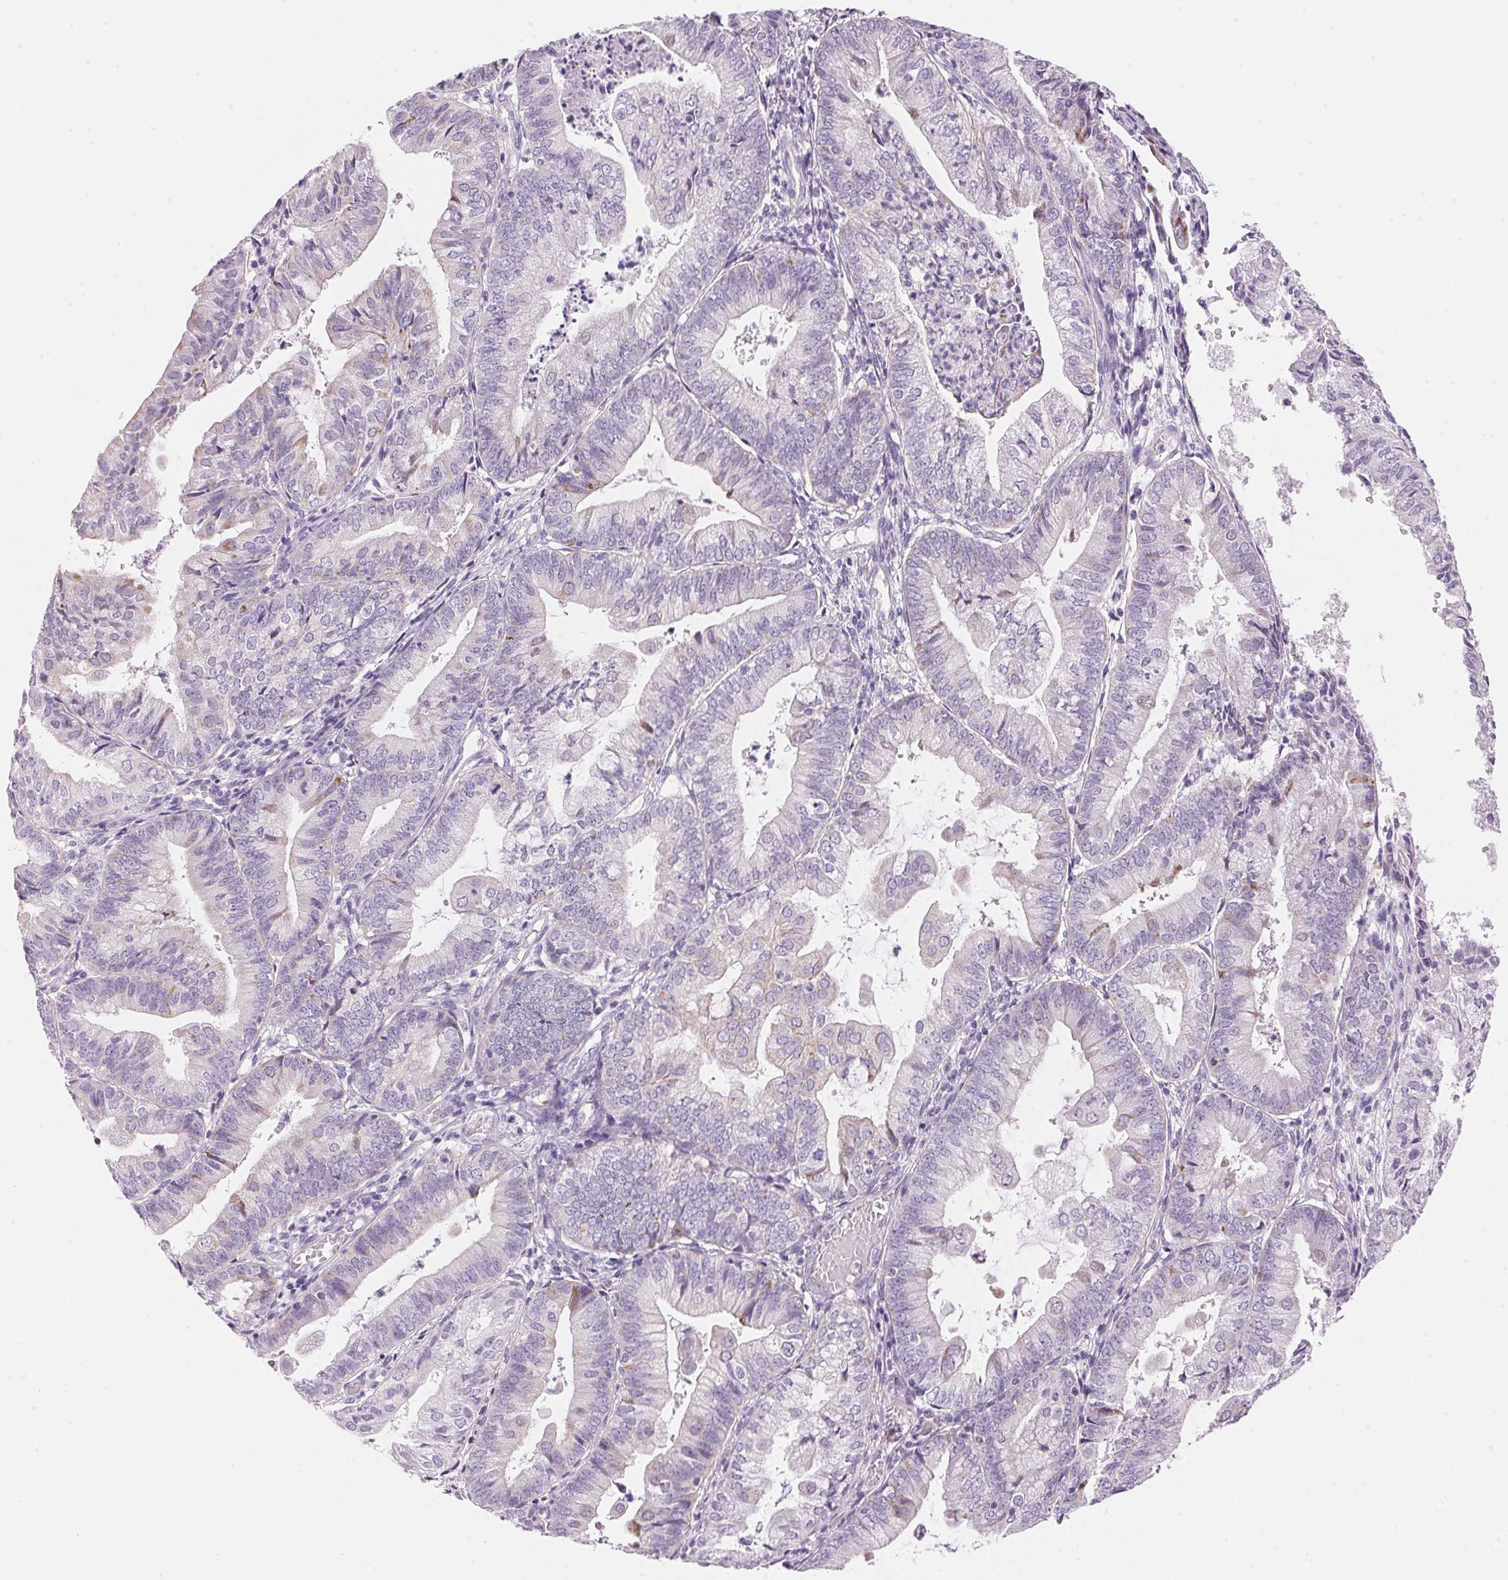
{"staining": {"intensity": "weak", "quantity": "<25%", "location": "cytoplasmic/membranous"}, "tissue": "endometrial cancer", "cell_type": "Tumor cells", "image_type": "cancer", "snomed": [{"axis": "morphology", "description": "Adenocarcinoma, NOS"}, {"axis": "topography", "description": "Endometrium"}], "caption": "High power microscopy image of an IHC photomicrograph of adenocarcinoma (endometrial), revealing no significant positivity in tumor cells. The staining was performed using DAB to visualize the protein expression in brown, while the nuclei were stained in blue with hematoxylin (Magnification: 20x).", "gene": "CYP11B1", "patient": {"sex": "female", "age": 55}}